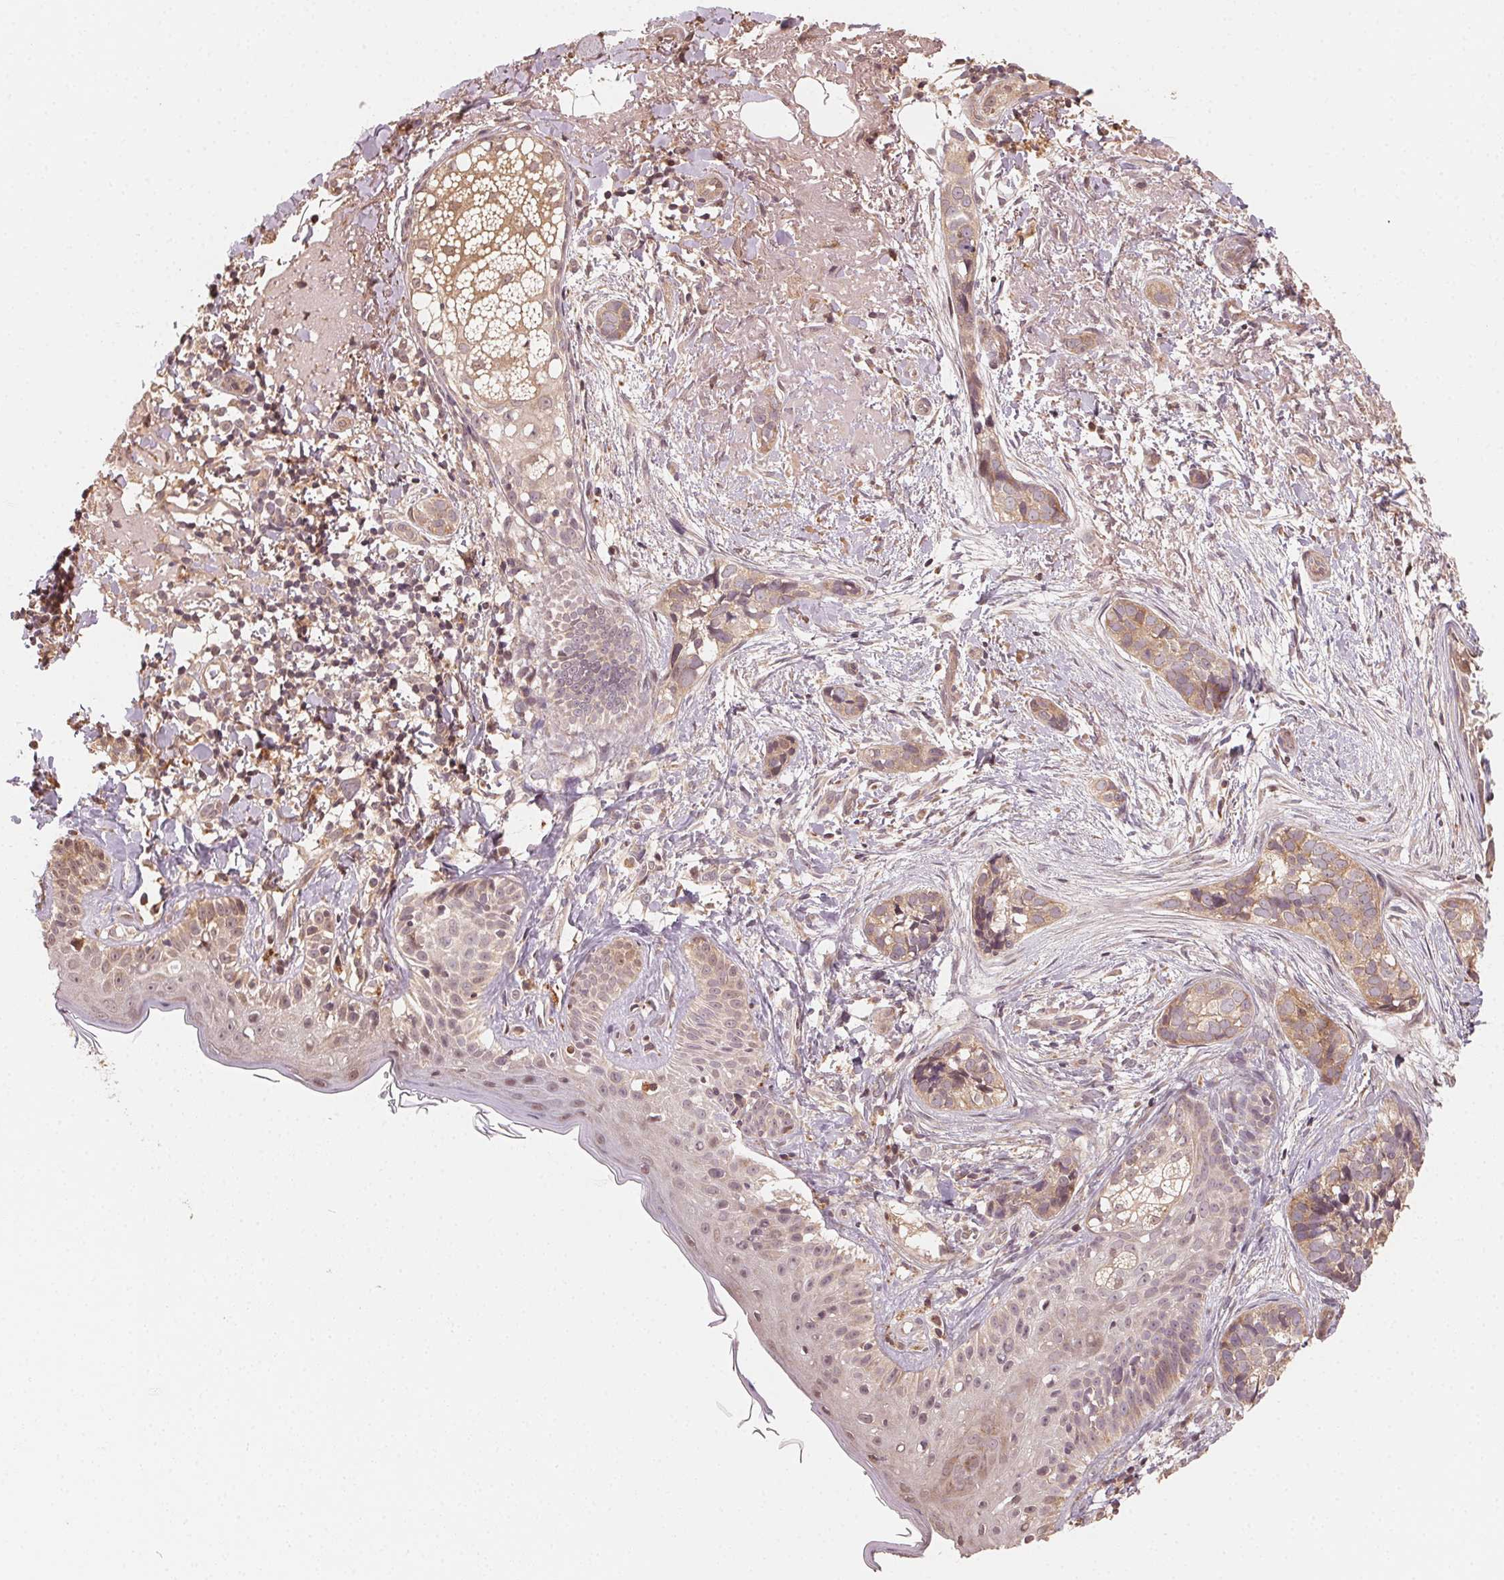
{"staining": {"intensity": "weak", "quantity": ">75%", "location": "cytoplasmic/membranous"}, "tissue": "skin cancer", "cell_type": "Tumor cells", "image_type": "cancer", "snomed": [{"axis": "morphology", "description": "Basal cell carcinoma"}, {"axis": "topography", "description": "Skin"}], "caption": "The histopathology image demonstrates a brown stain indicating the presence of a protein in the cytoplasmic/membranous of tumor cells in basal cell carcinoma (skin). The protein of interest is stained brown, and the nuclei are stained in blue (DAB IHC with brightfield microscopy, high magnification).", "gene": "WBP2", "patient": {"sex": "male", "age": 87}}